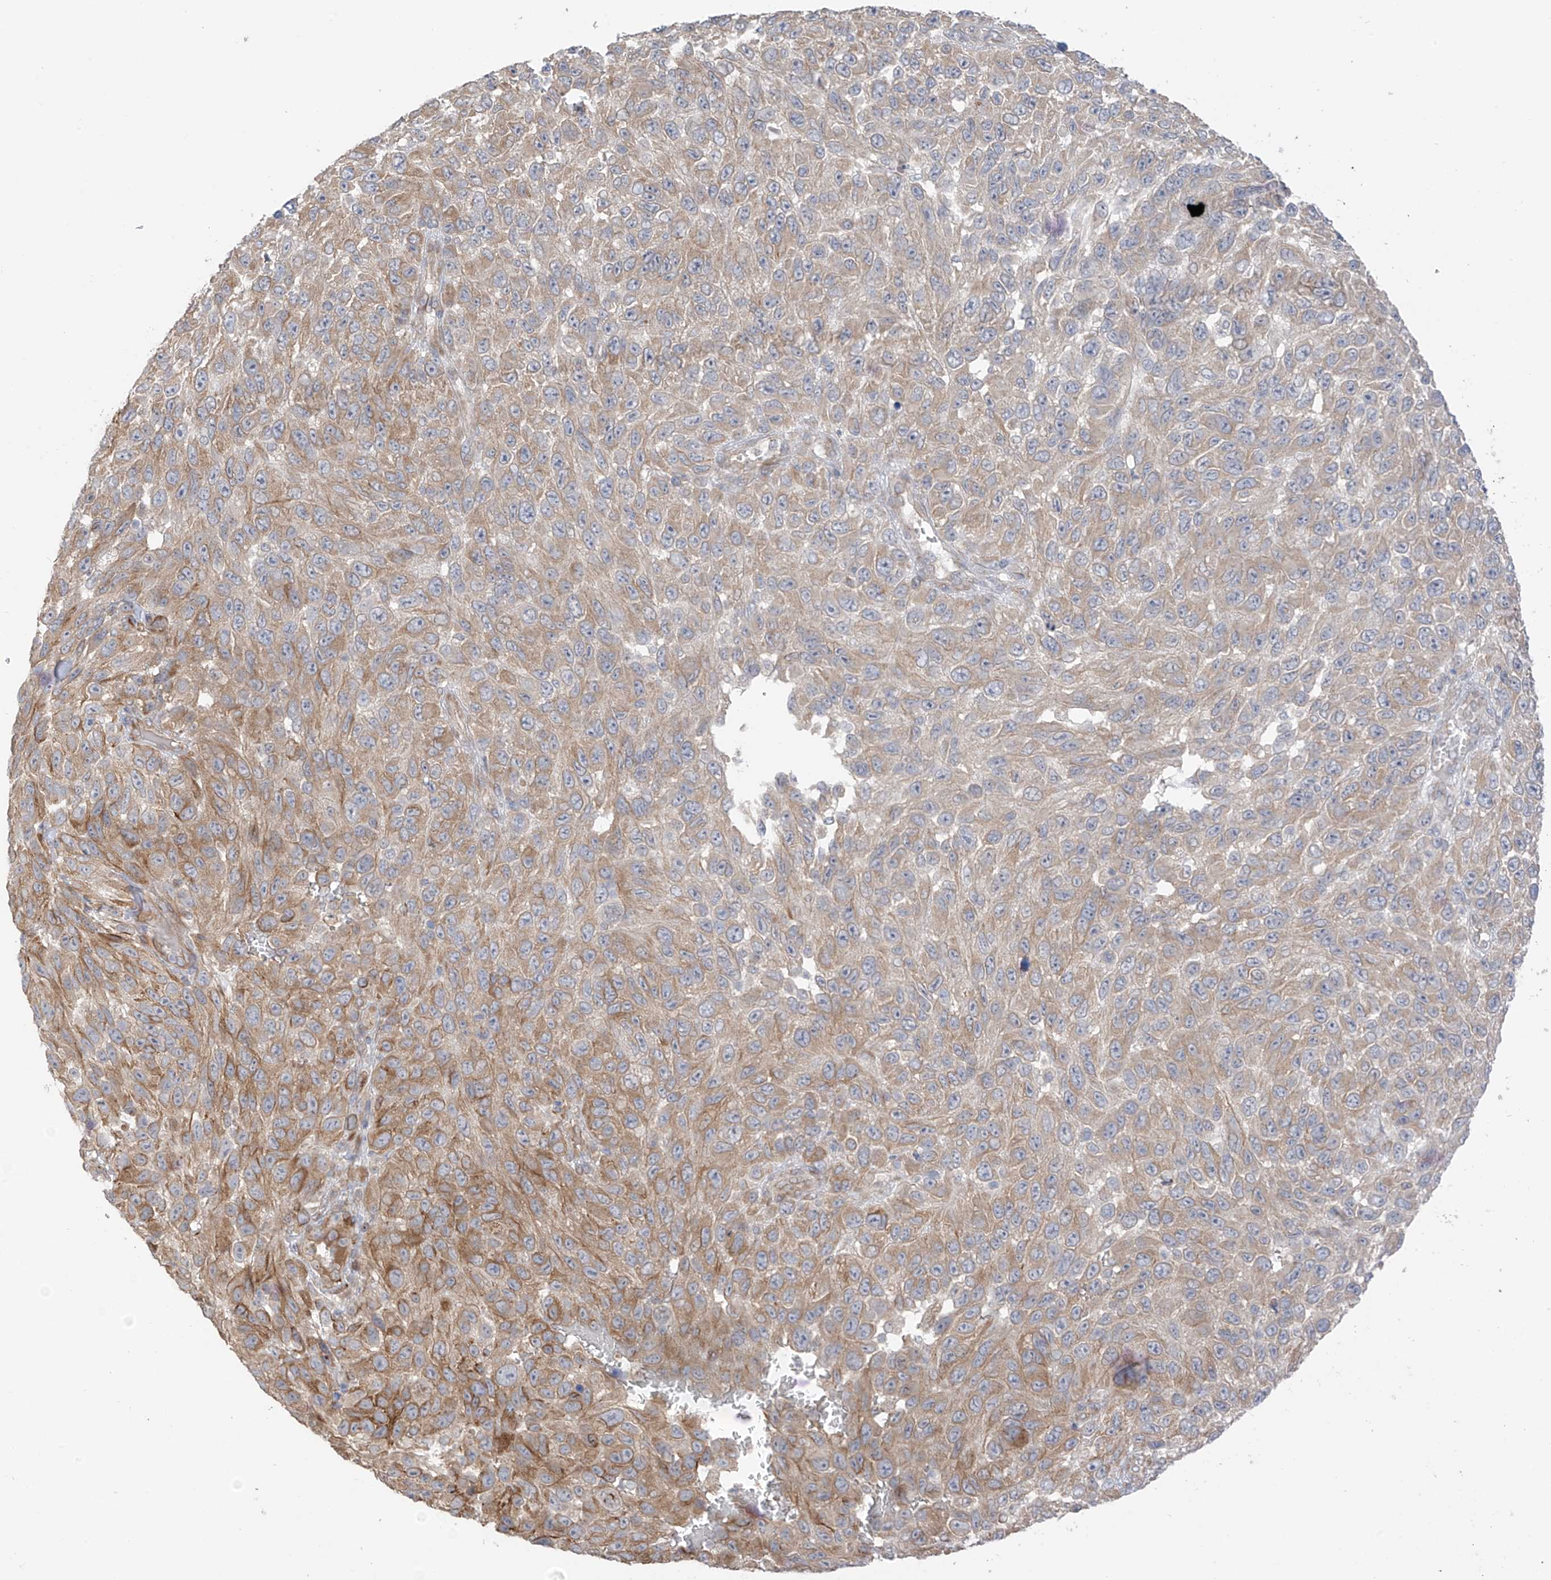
{"staining": {"intensity": "moderate", "quantity": "25%-75%", "location": "cytoplasmic/membranous"}, "tissue": "melanoma", "cell_type": "Tumor cells", "image_type": "cancer", "snomed": [{"axis": "morphology", "description": "Malignant melanoma, NOS"}, {"axis": "topography", "description": "Skin"}], "caption": "About 25%-75% of tumor cells in human malignant melanoma show moderate cytoplasmic/membranous protein expression as visualized by brown immunohistochemical staining.", "gene": "NALCN", "patient": {"sex": "female", "age": 96}}